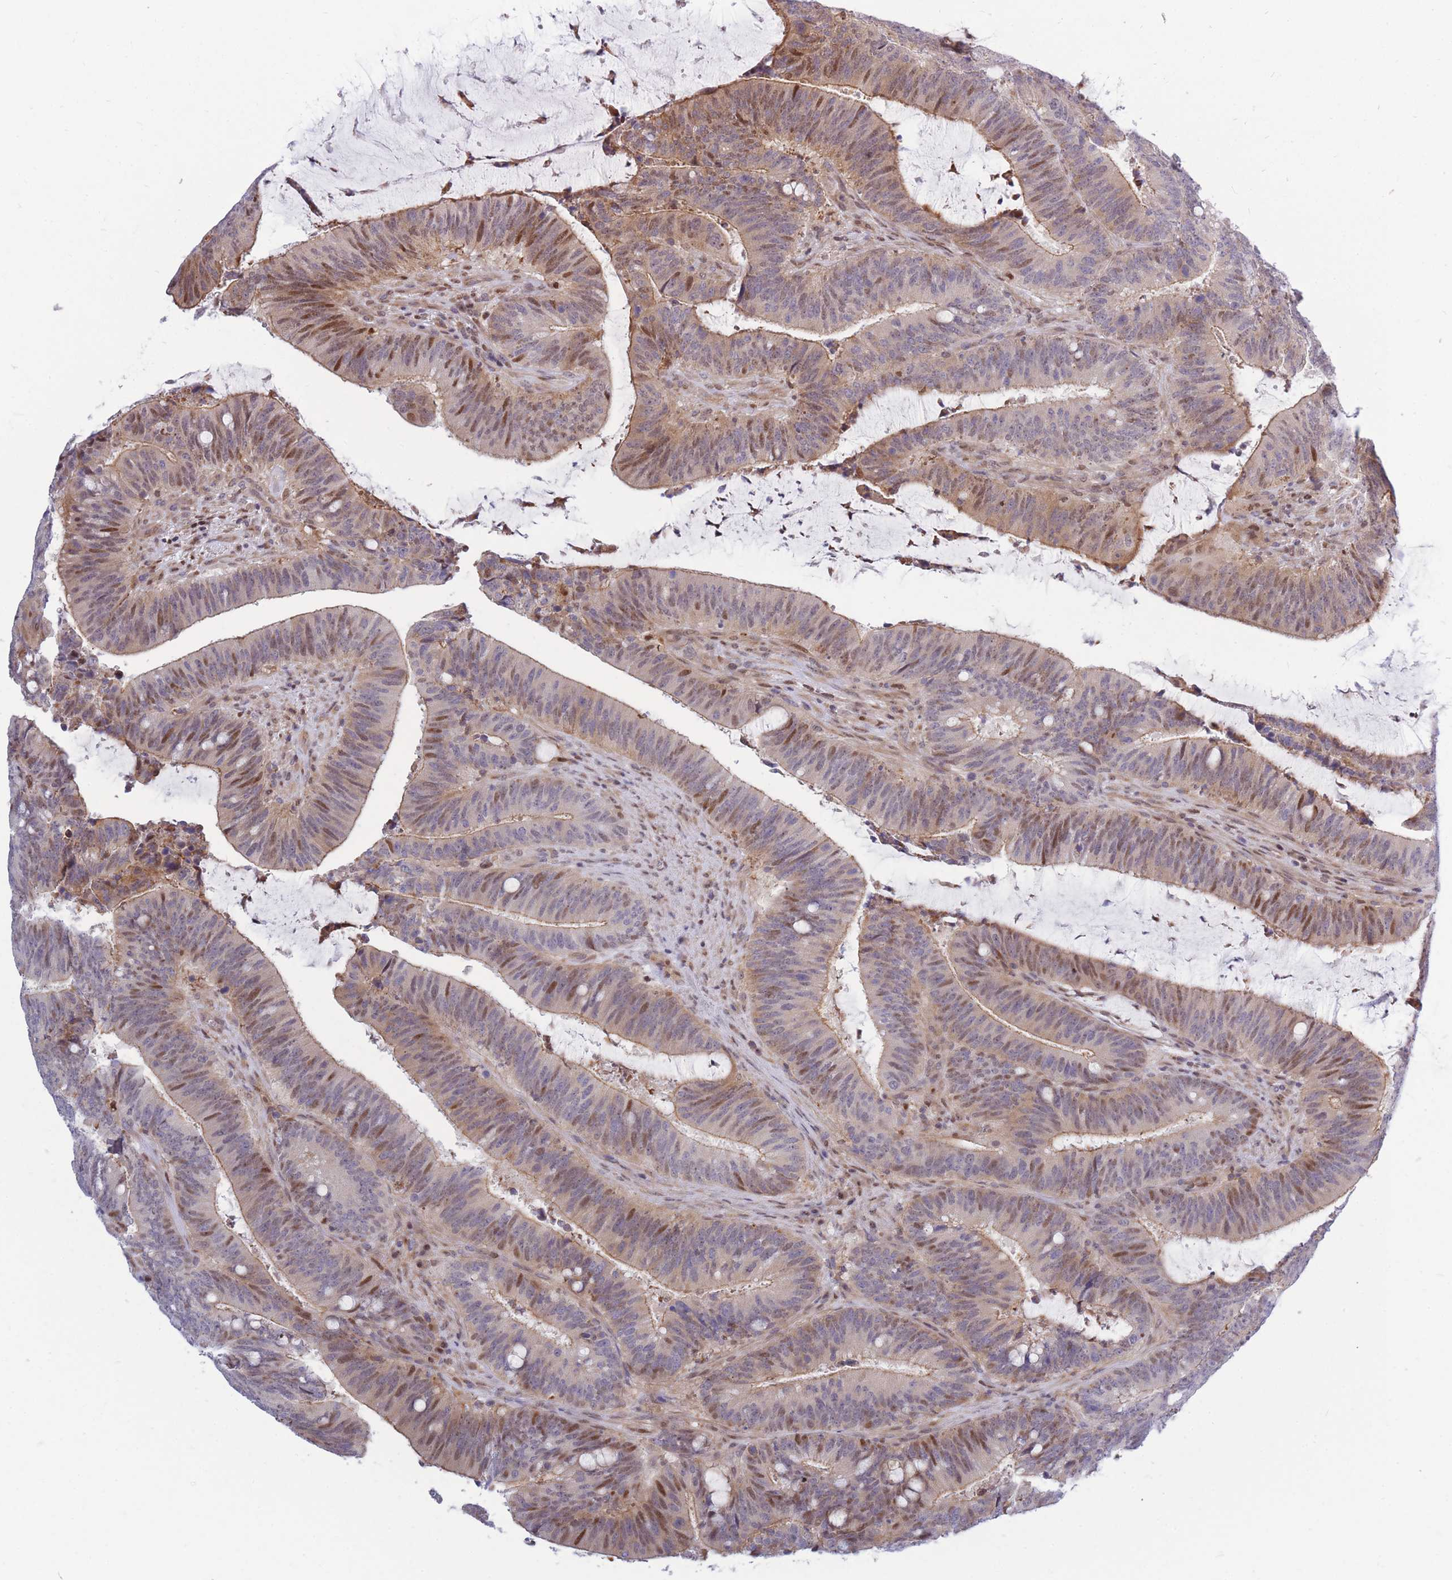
{"staining": {"intensity": "moderate", "quantity": "25%-75%", "location": "cytoplasmic/membranous,nuclear"}, "tissue": "colorectal cancer", "cell_type": "Tumor cells", "image_type": "cancer", "snomed": [{"axis": "morphology", "description": "Adenocarcinoma, NOS"}, {"axis": "topography", "description": "Colon"}], "caption": "Moderate cytoplasmic/membranous and nuclear positivity for a protein is appreciated in approximately 25%-75% of tumor cells of adenocarcinoma (colorectal) using immunohistochemistry.", "gene": "CRACD", "patient": {"sex": "female", "age": 43}}